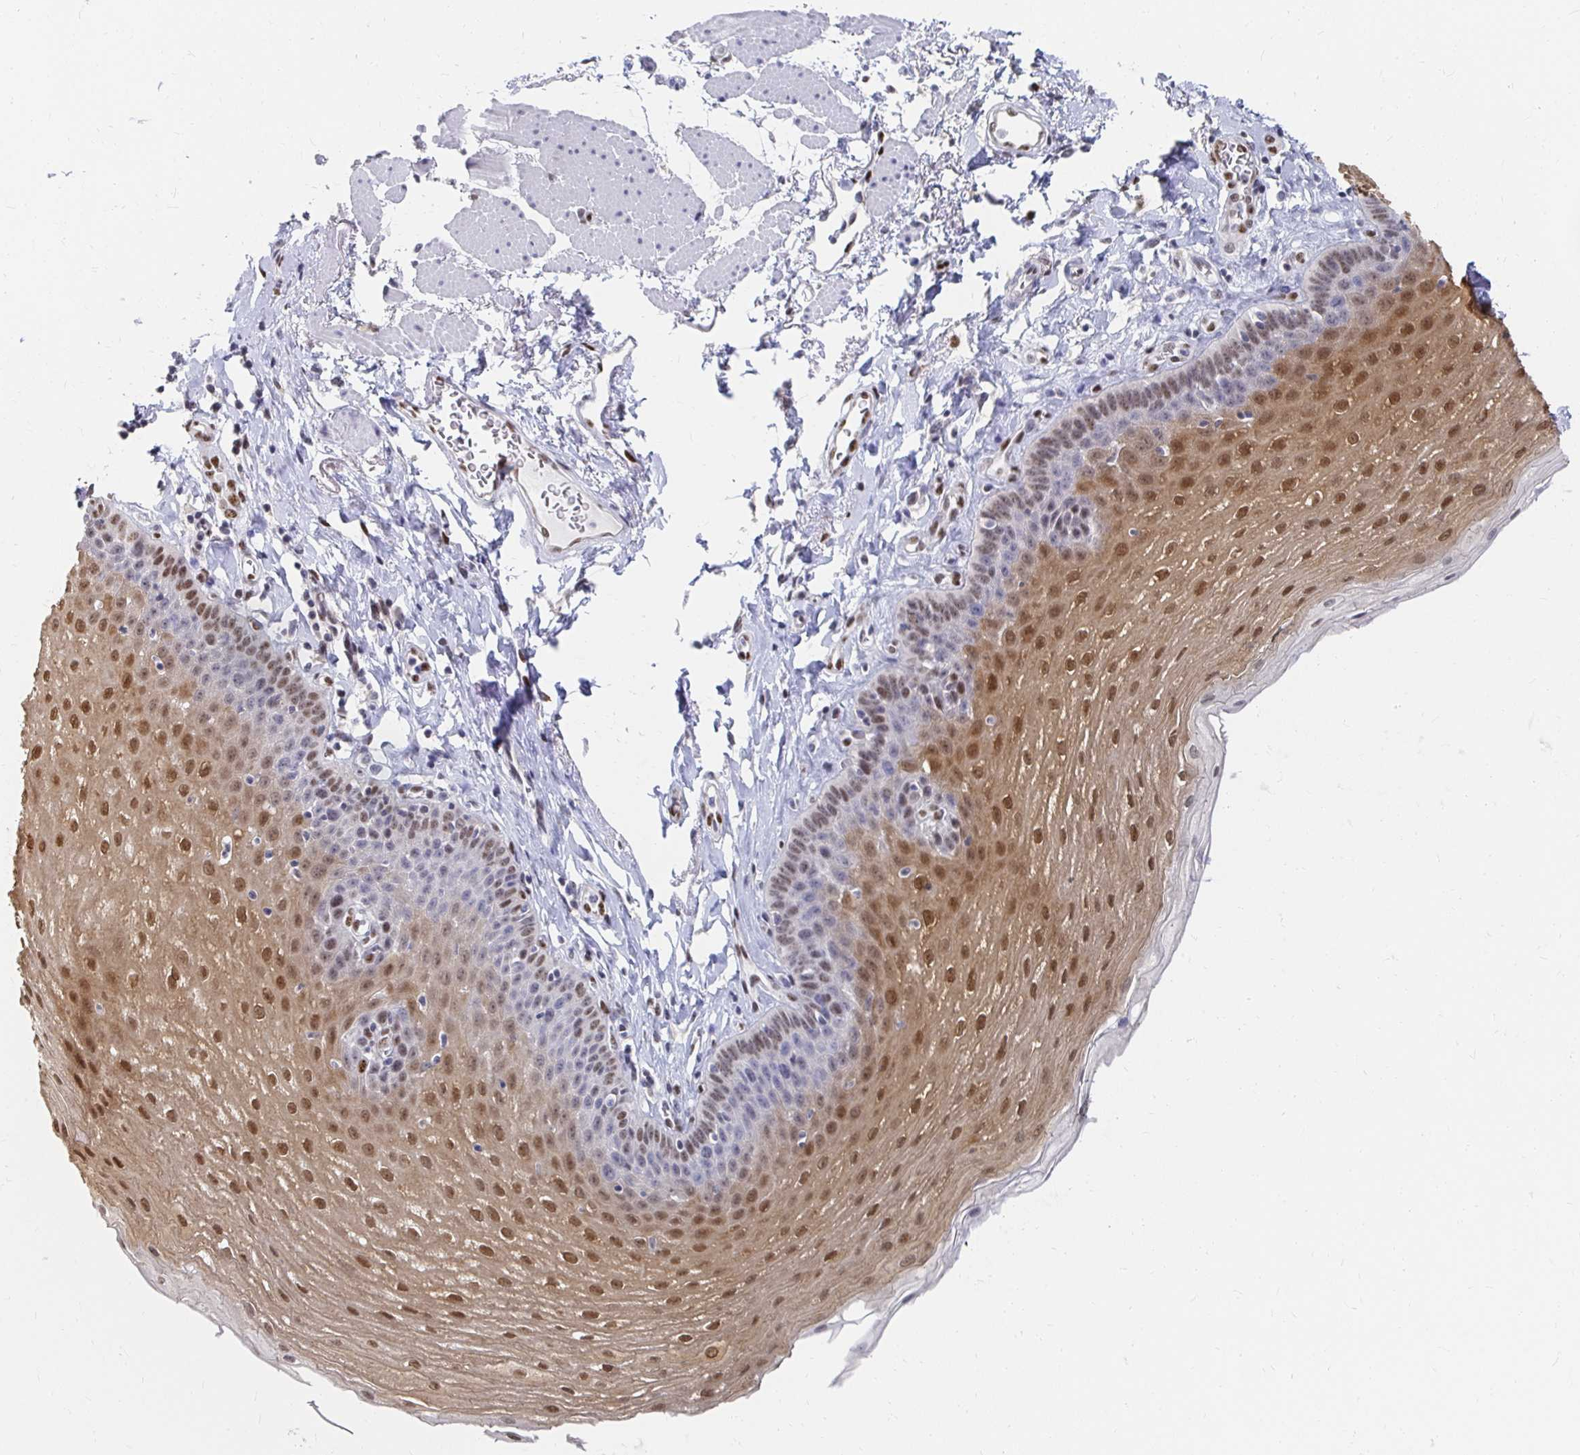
{"staining": {"intensity": "moderate", "quantity": "25%-75%", "location": "cytoplasmic/membranous,nuclear"}, "tissue": "esophagus", "cell_type": "Squamous epithelial cells", "image_type": "normal", "snomed": [{"axis": "morphology", "description": "Normal tissue, NOS"}, {"axis": "topography", "description": "Esophagus"}], "caption": "Unremarkable esophagus reveals moderate cytoplasmic/membranous,nuclear expression in about 25%-75% of squamous epithelial cells.", "gene": "CLIC3", "patient": {"sex": "female", "age": 81}}